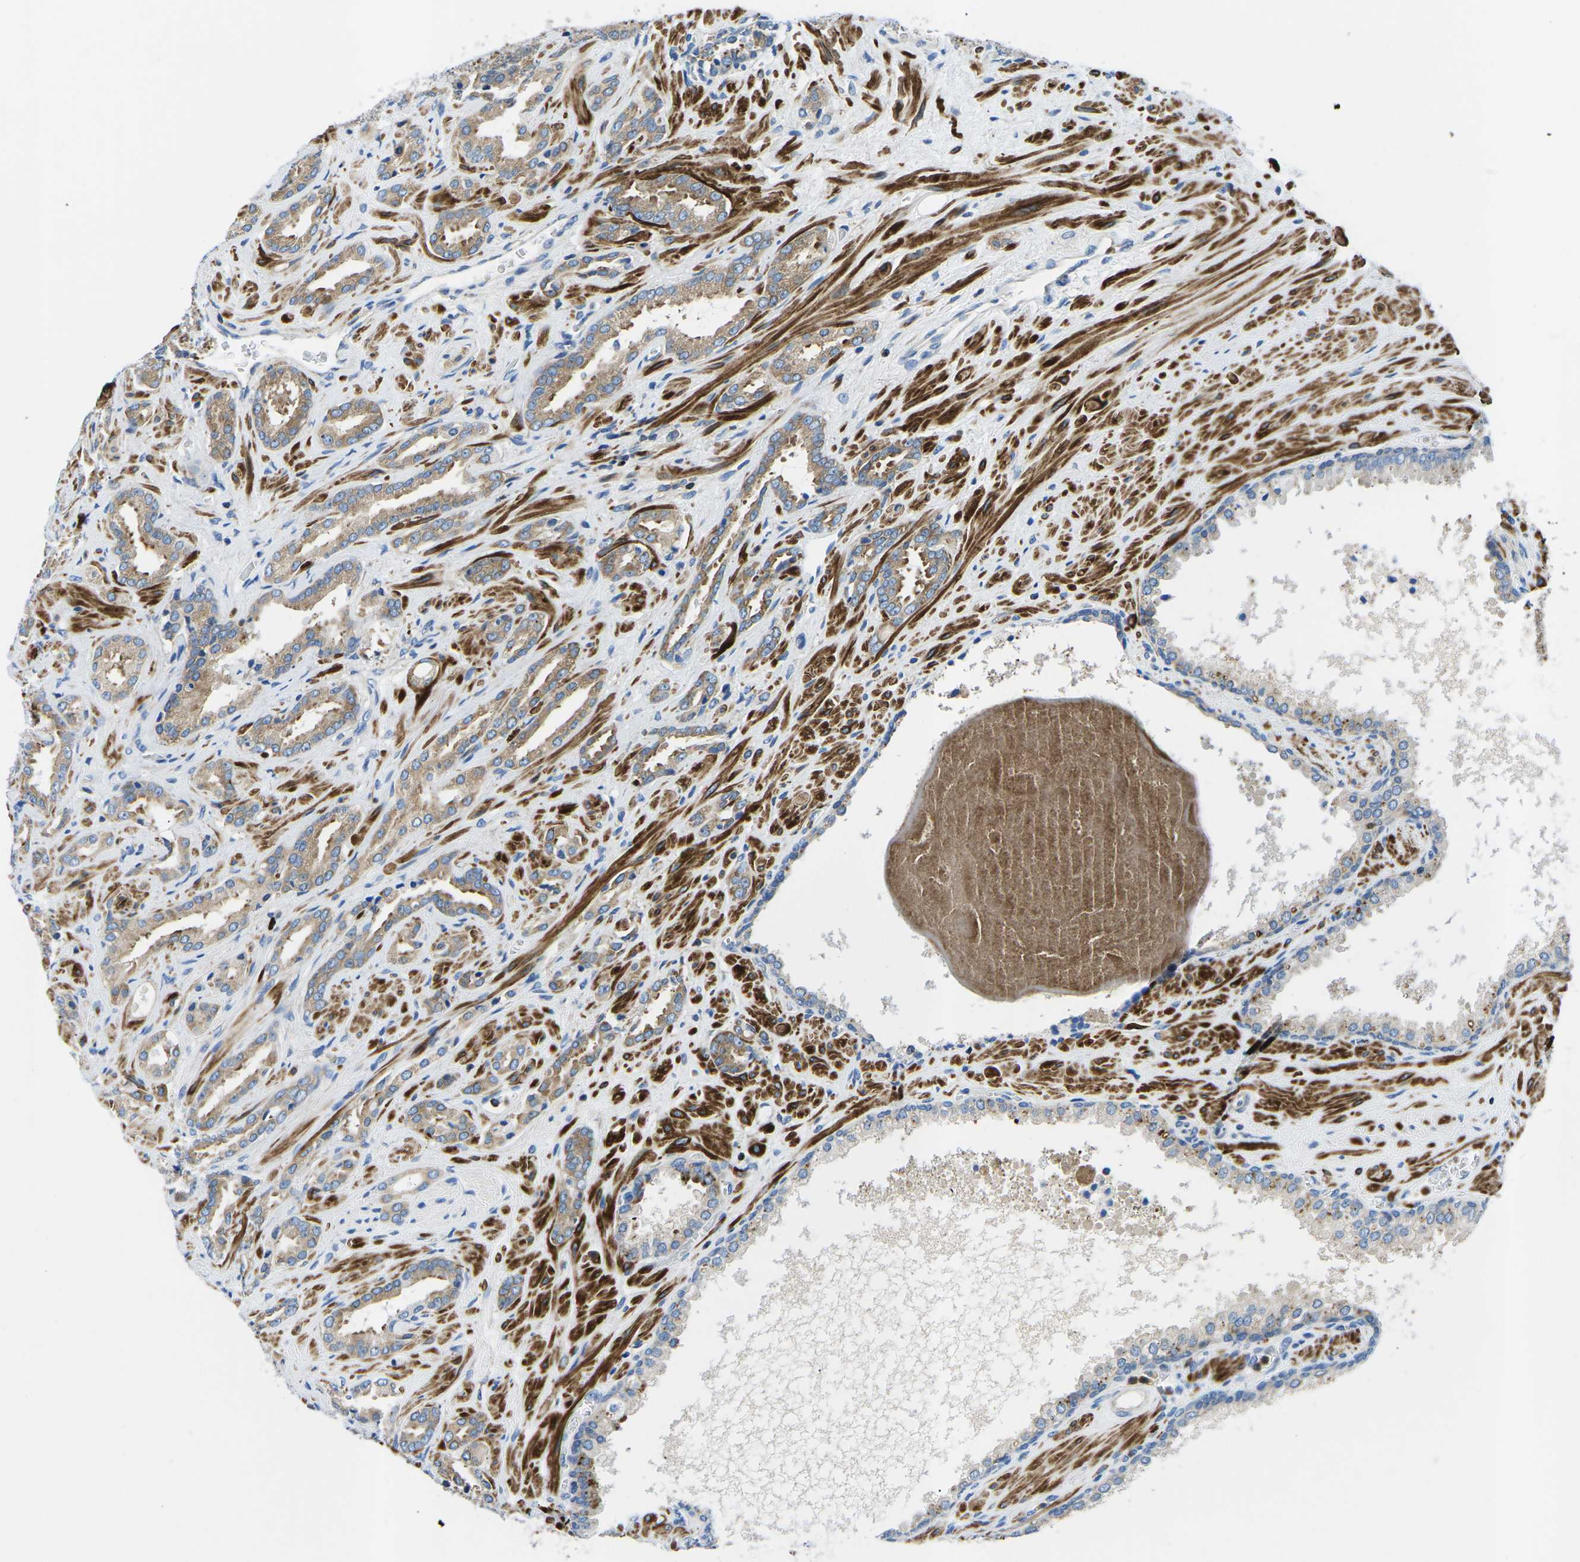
{"staining": {"intensity": "weak", "quantity": ">75%", "location": "cytoplasmic/membranous"}, "tissue": "prostate cancer", "cell_type": "Tumor cells", "image_type": "cancer", "snomed": [{"axis": "morphology", "description": "Adenocarcinoma, High grade"}, {"axis": "topography", "description": "Prostate"}], "caption": "This is an image of IHC staining of high-grade adenocarcinoma (prostate), which shows weak positivity in the cytoplasmic/membranous of tumor cells.", "gene": "MC4R", "patient": {"sex": "male", "age": 64}}